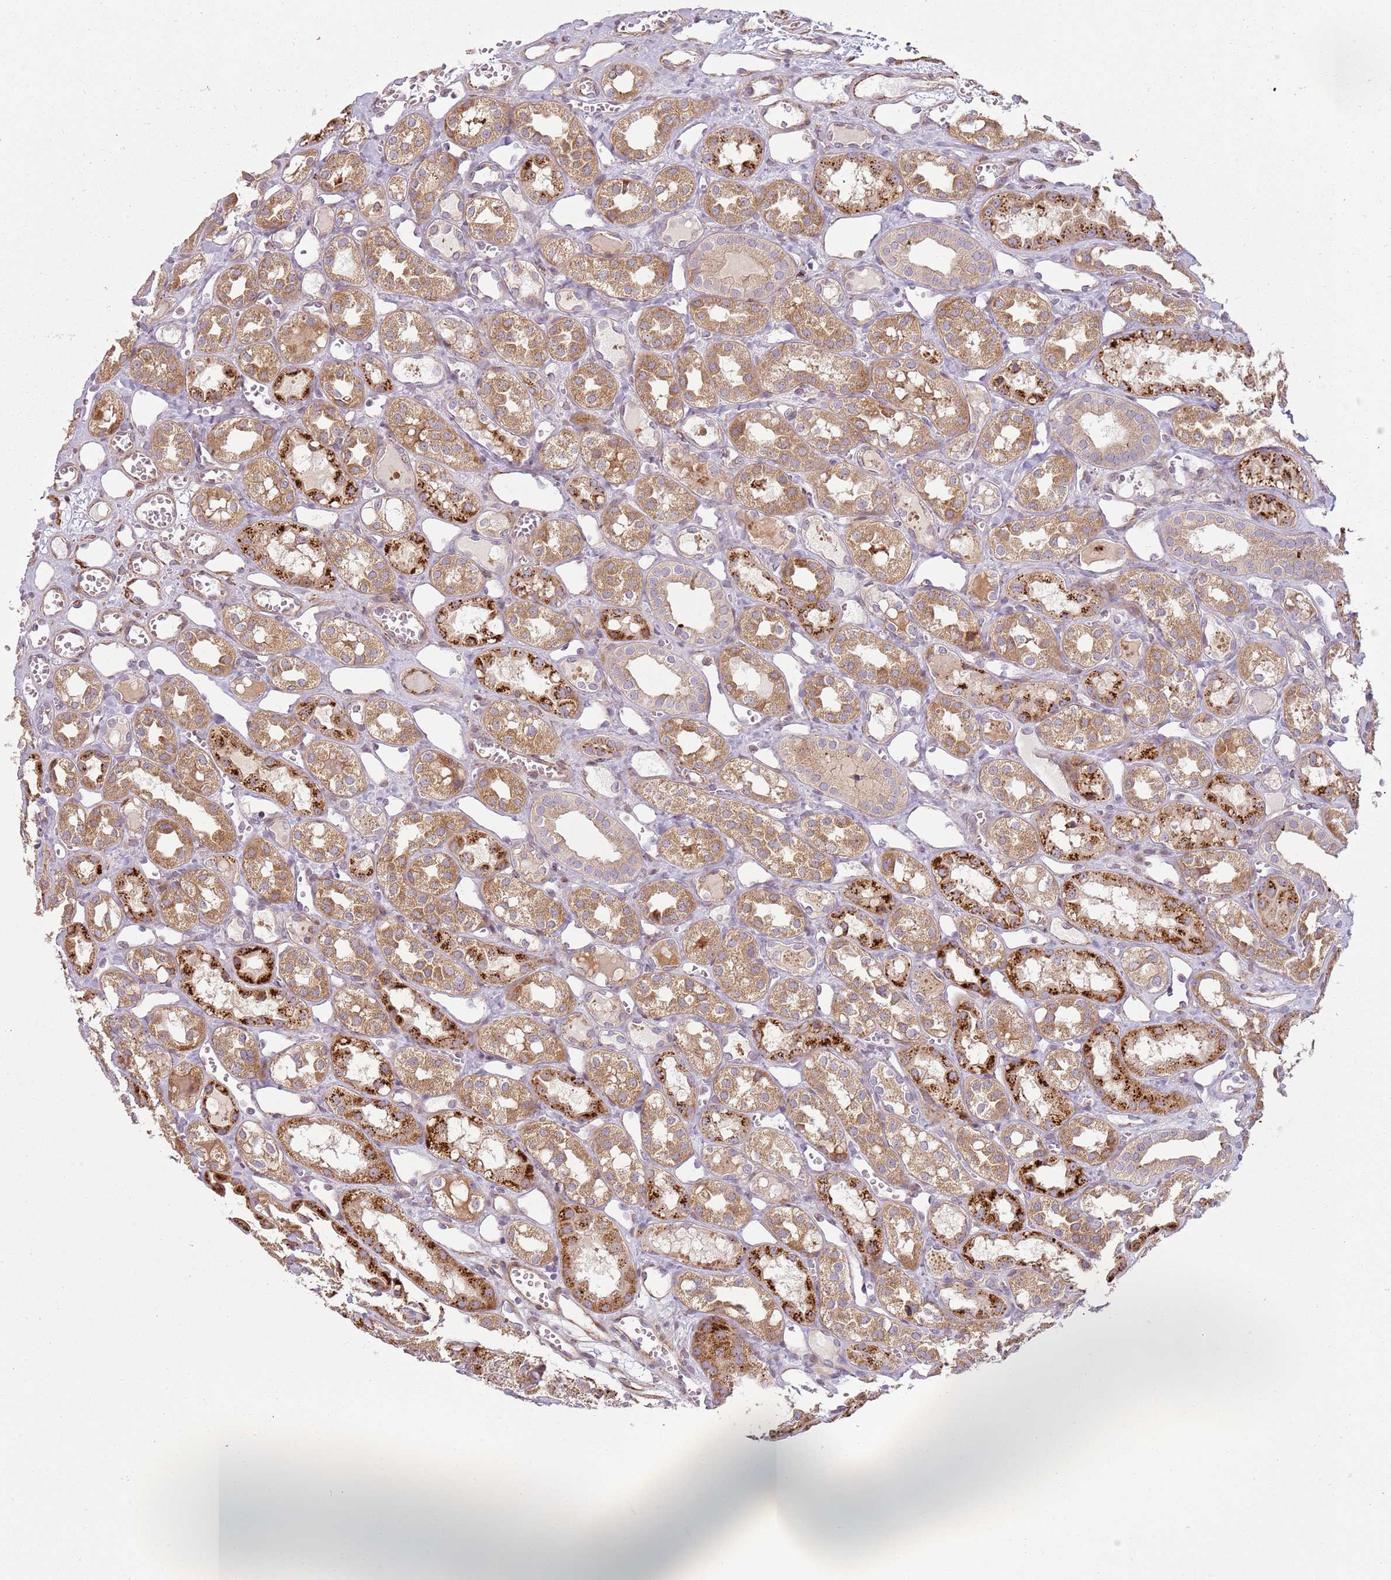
{"staining": {"intensity": "weak", "quantity": "<25%", "location": "cytoplasmic/membranous"}, "tissue": "kidney", "cell_type": "Cells in glomeruli", "image_type": "normal", "snomed": [{"axis": "morphology", "description": "Normal tissue, NOS"}, {"axis": "topography", "description": "Kidney"}], "caption": "Histopathology image shows no significant protein staining in cells in glomeruli of normal kidney.", "gene": "PVRIG", "patient": {"sex": "male", "age": 16}}